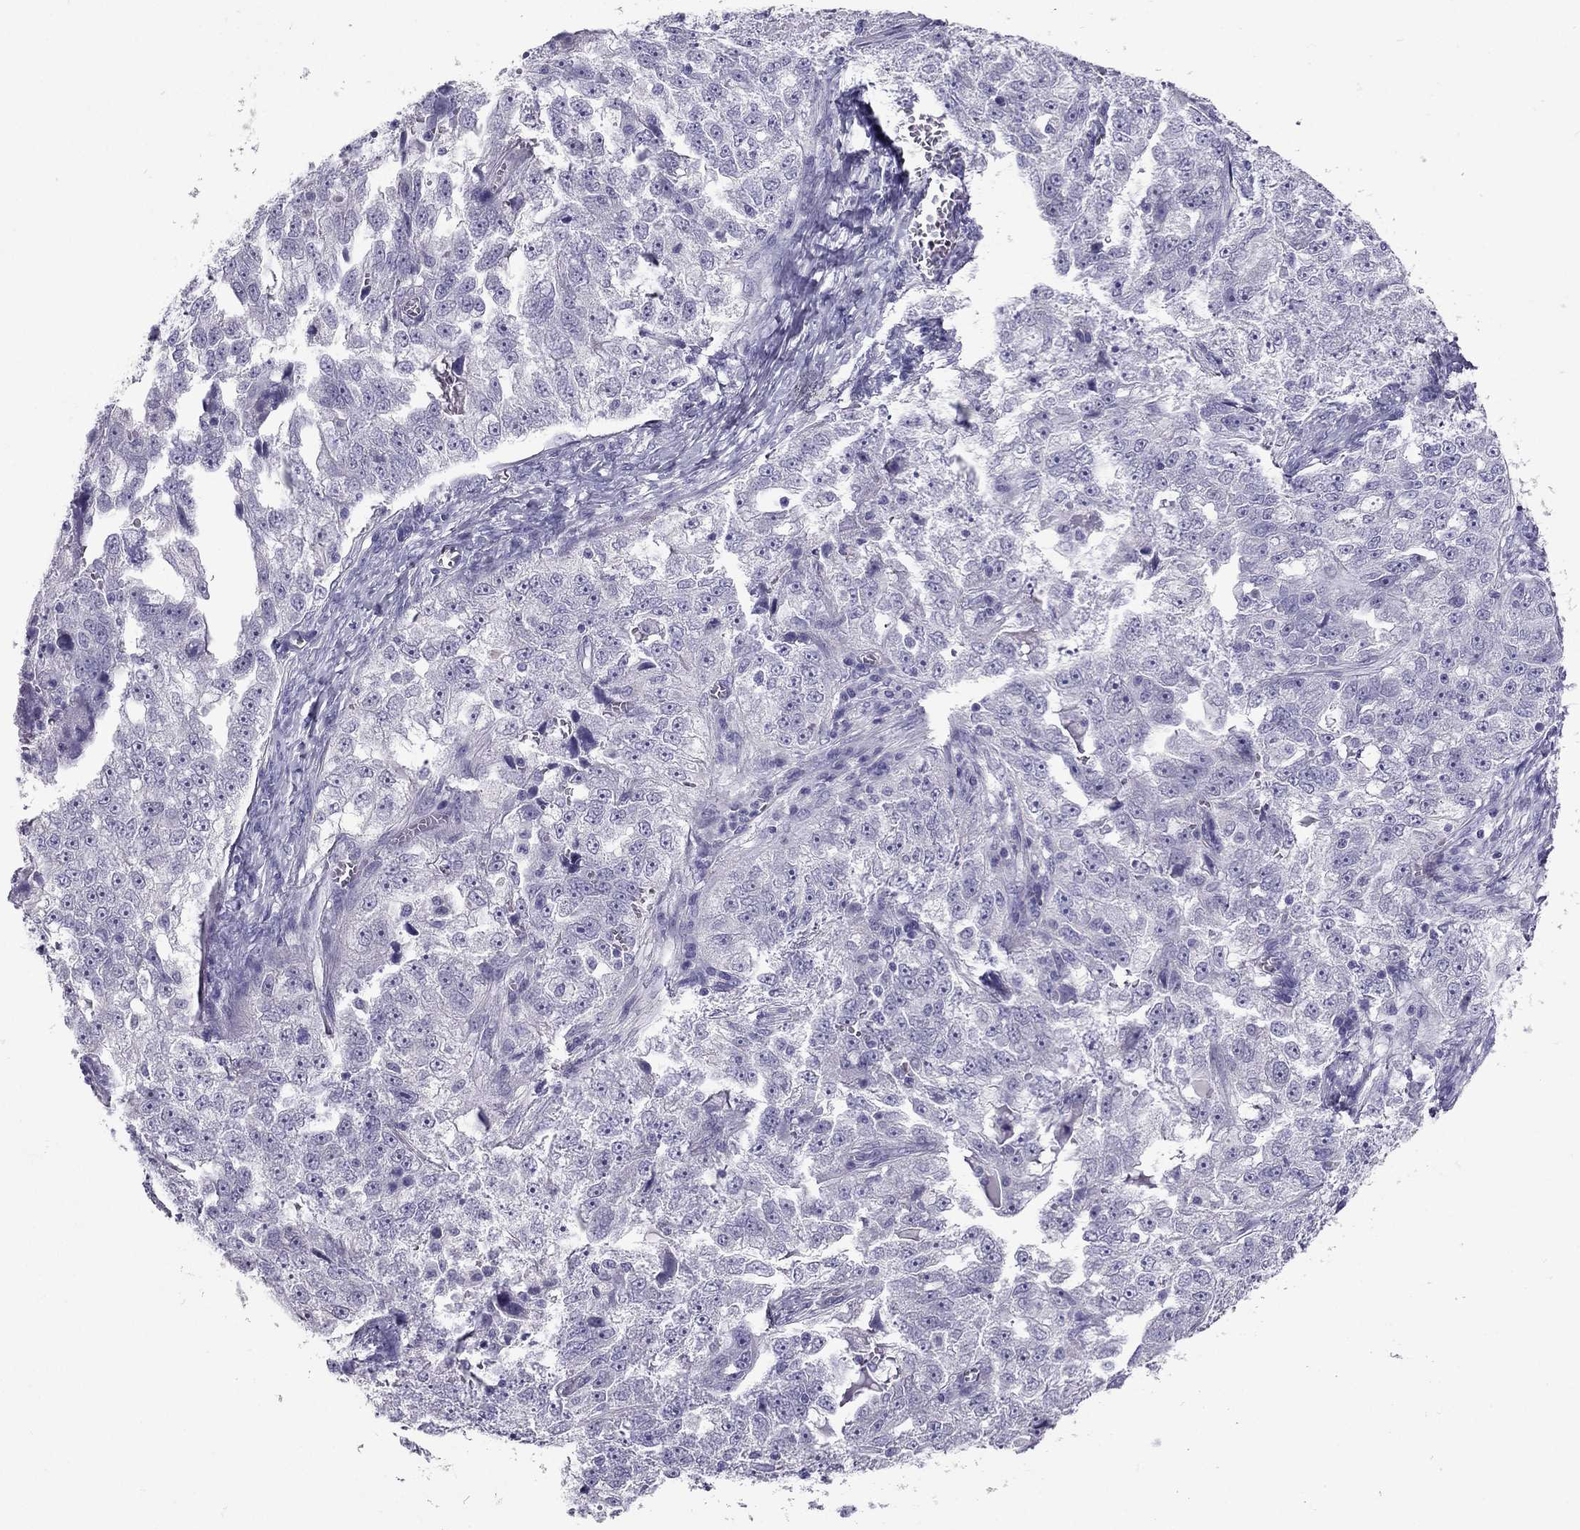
{"staining": {"intensity": "negative", "quantity": "none", "location": "none"}, "tissue": "ovarian cancer", "cell_type": "Tumor cells", "image_type": "cancer", "snomed": [{"axis": "morphology", "description": "Cystadenocarcinoma, serous, NOS"}, {"axis": "topography", "description": "Ovary"}], "caption": "IHC of human ovarian cancer demonstrates no positivity in tumor cells.", "gene": "PDE6A", "patient": {"sex": "female", "age": 51}}